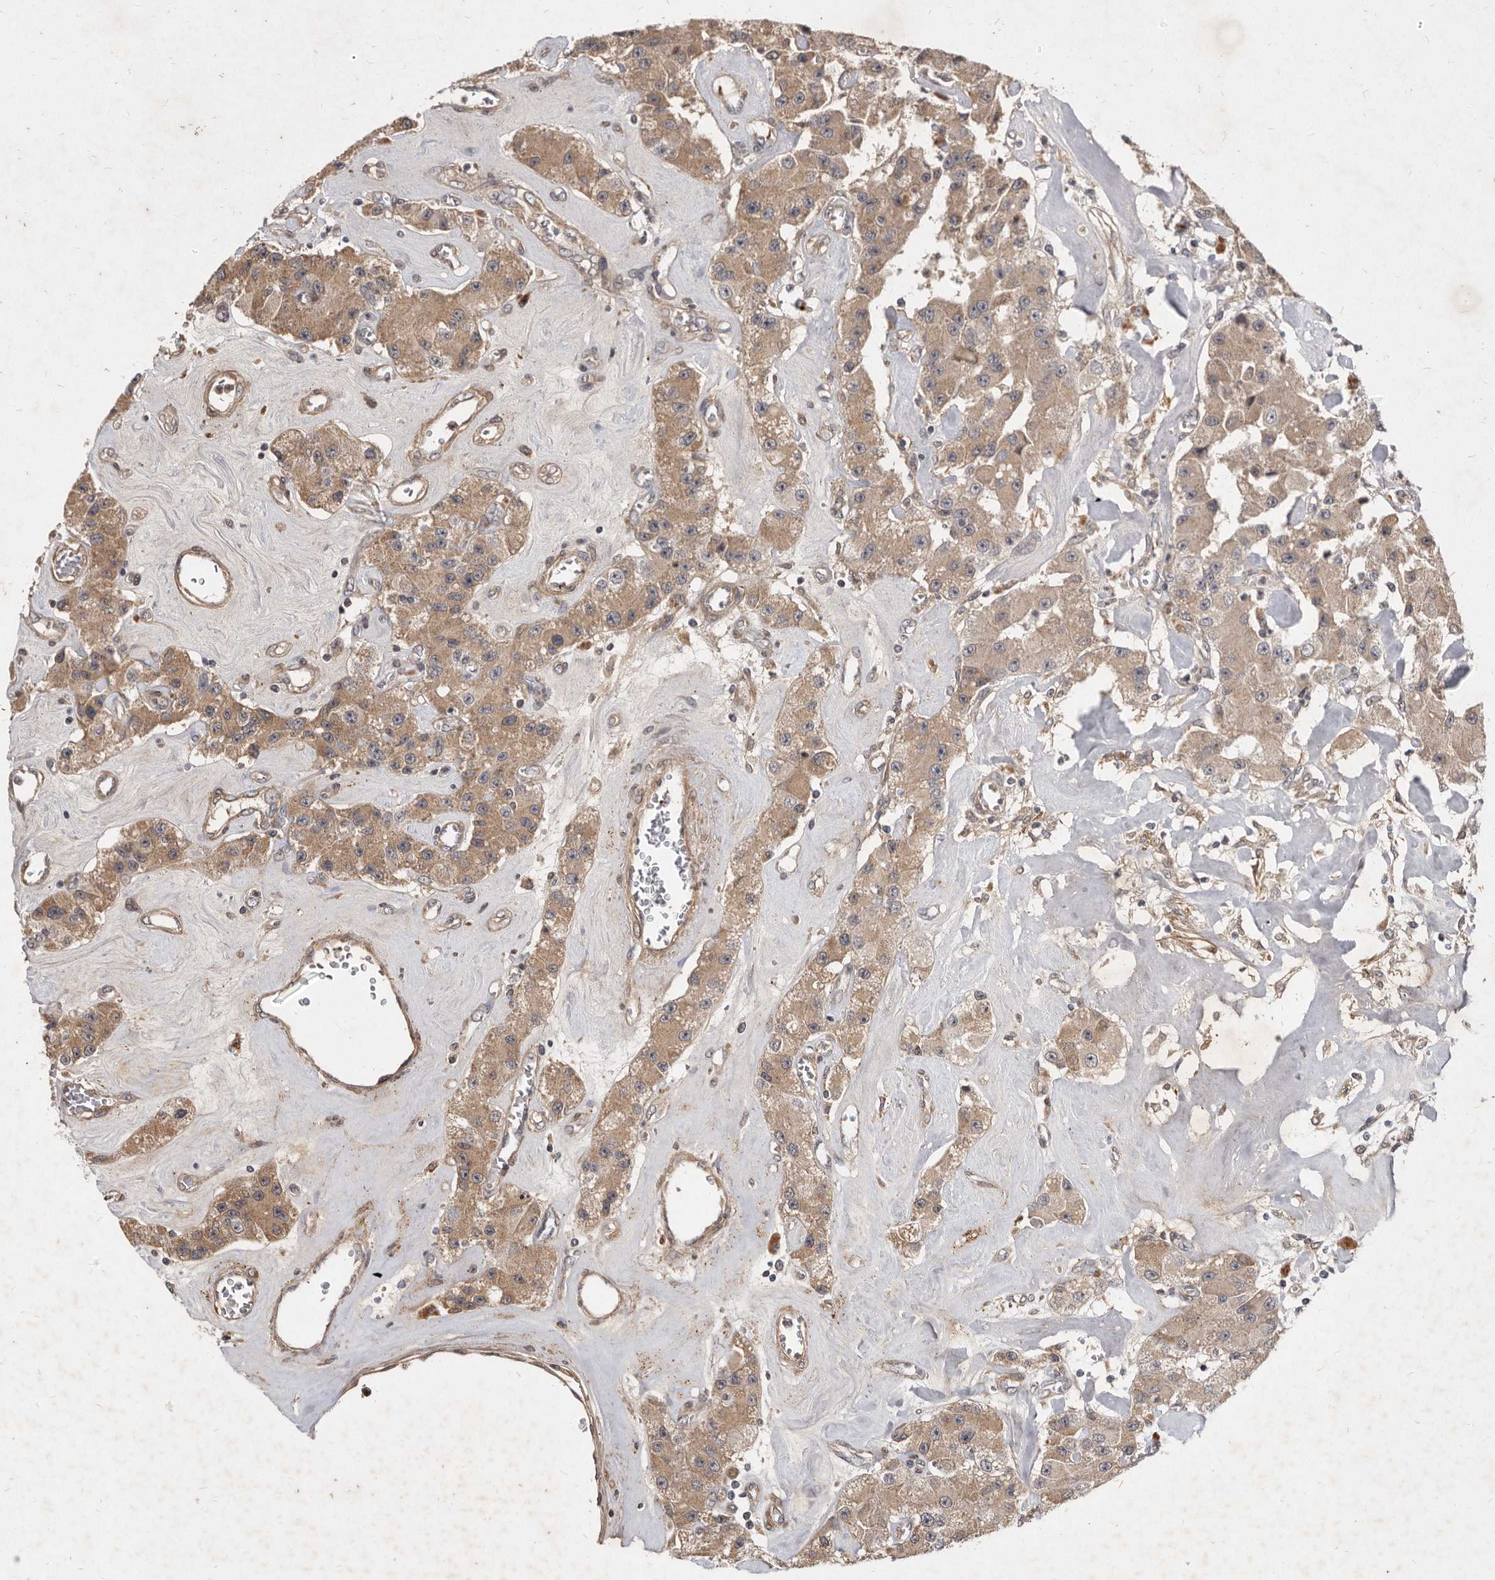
{"staining": {"intensity": "weak", "quantity": ">75%", "location": "cytoplasmic/membranous"}, "tissue": "carcinoid", "cell_type": "Tumor cells", "image_type": "cancer", "snomed": [{"axis": "morphology", "description": "Carcinoid, malignant, NOS"}, {"axis": "topography", "description": "Pancreas"}], "caption": "This micrograph shows IHC staining of malignant carcinoid, with low weak cytoplasmic/membranous expression in about >75% of tumor cells.", "gene": "DNAJC28", "patient": {"sex": "male", "age": 41}}